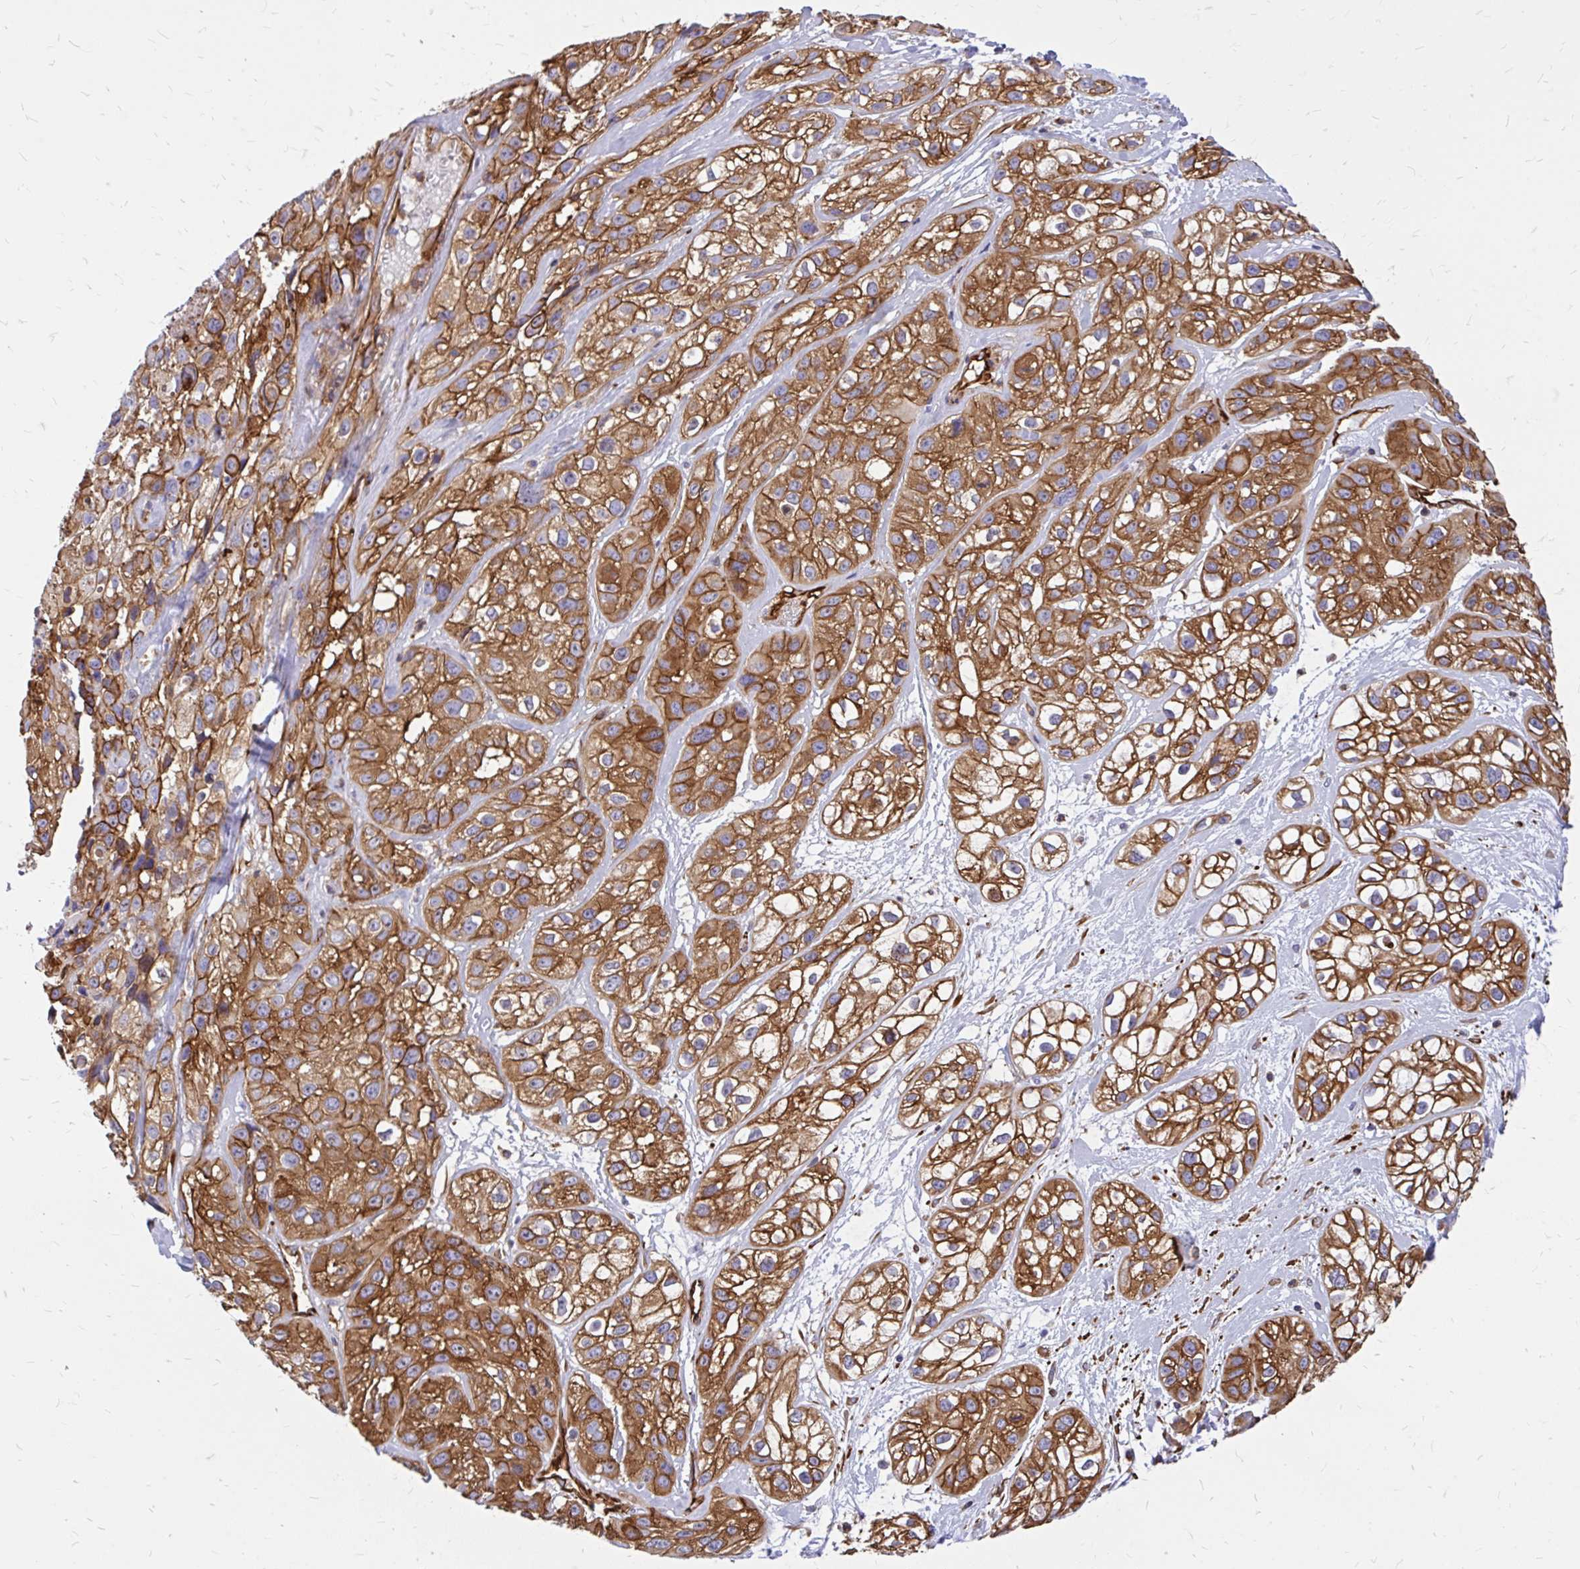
{"staining": {"intensity": "strong", "quantity": ">75%", "location": "cytoplasmic/membranous"}, "tissue": "skin cancer", "cell_type": "Tumor cells", "image_type": "cancer", "snomed": [{"axis": "morphology", "description": "Squamous cell carcinoma, NOS"}, {"axis": "topography", "description": "Skin"}], "caption": "Squamous cell carcinoma (skin) stained with a protein marker displays strong staining in tumor cells.", "gene": "MAP1LC3B", "patient": {"sex": "male", "age": 82}}